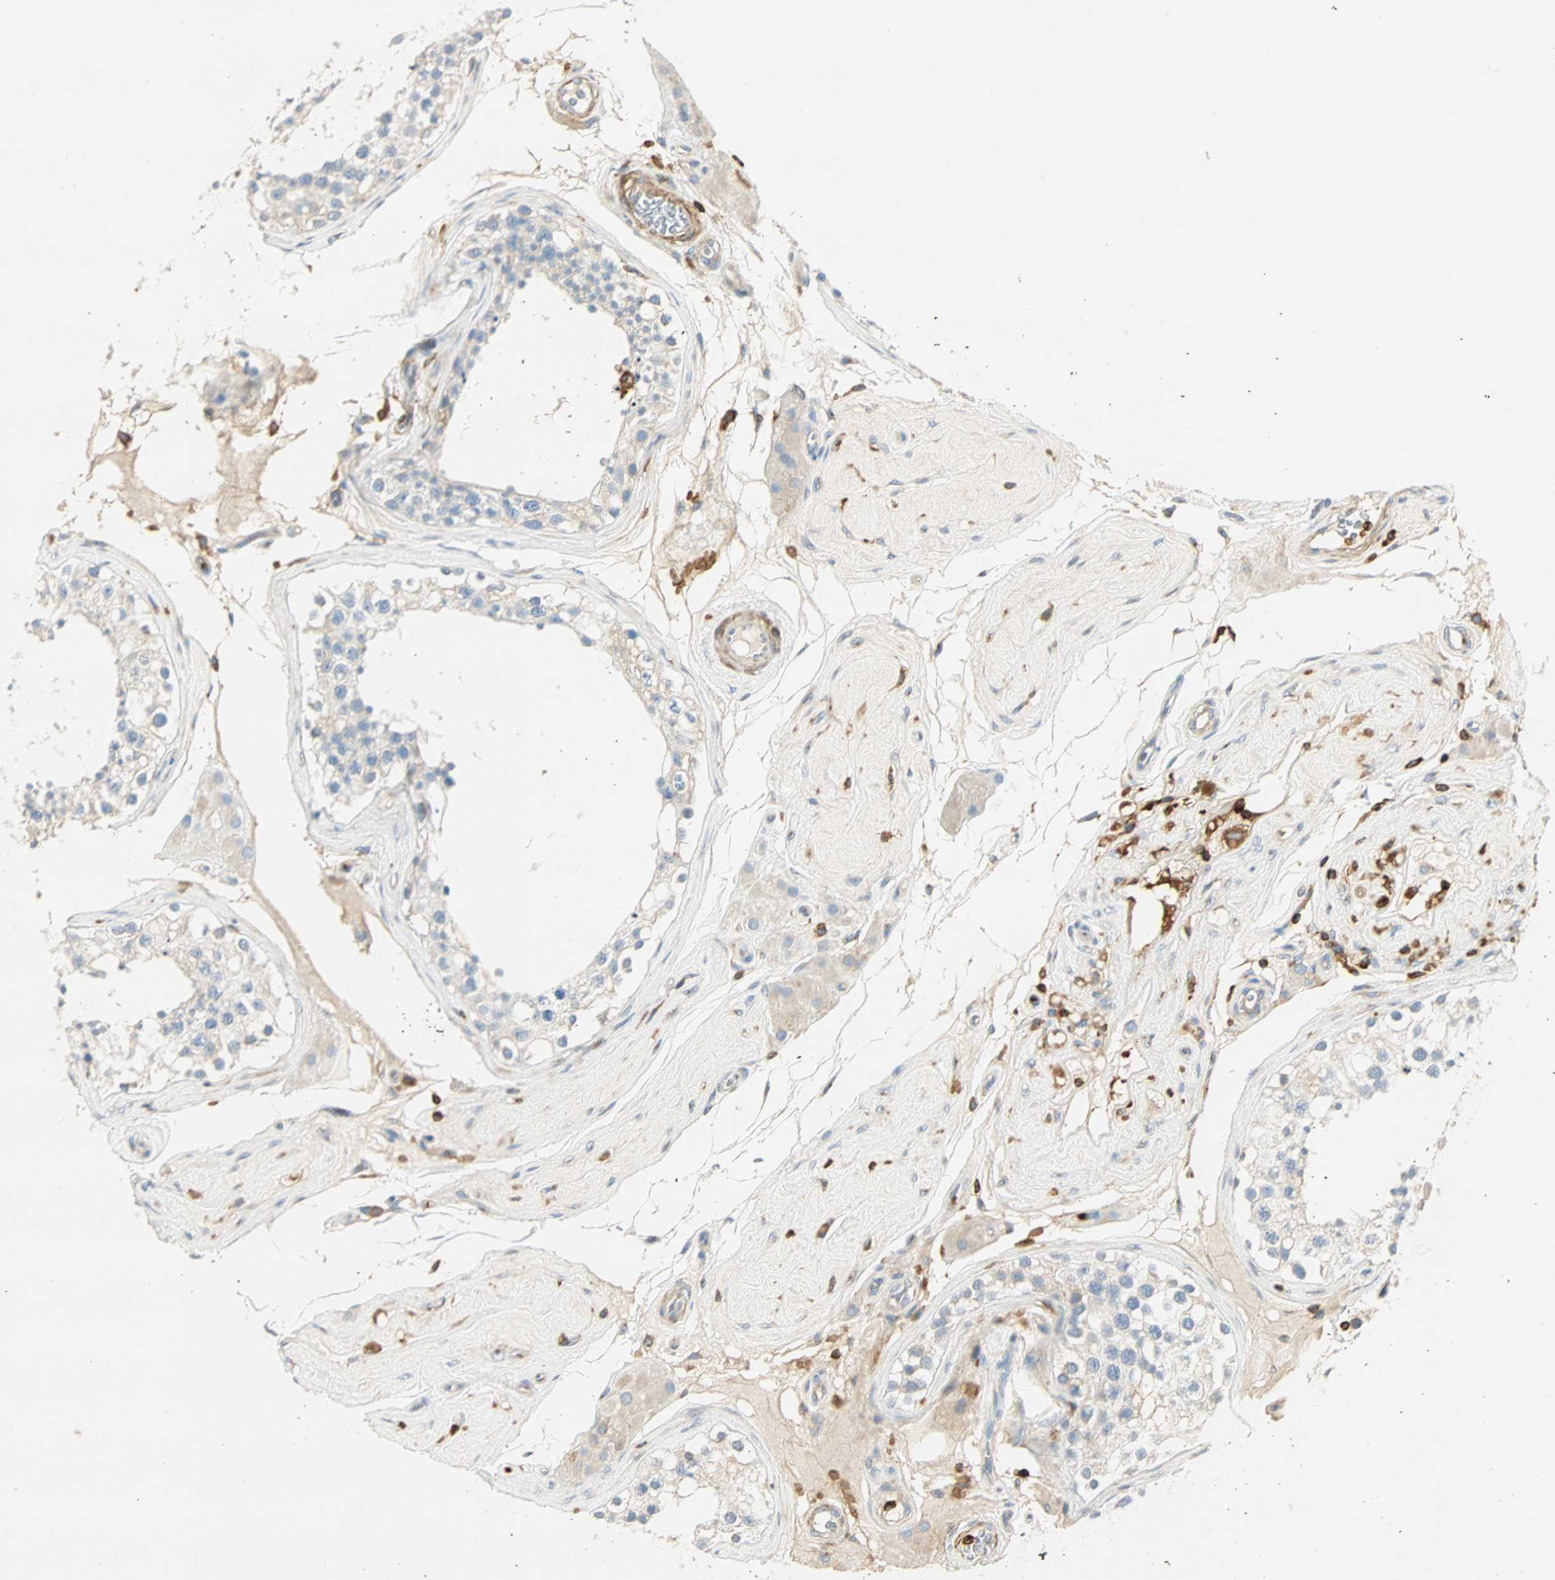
{"staining": {"intensity": "negative", "quantity": "none", "location": "none"}, "tissue": "testis", "cell_type": "Cells in seminiferous ducts", "image_type": "normal", "snomed": [{"axis": "morphology", "description": "Normal tissue, NOS"}, {"axis": "topography", "description": "Testis"}], "caption": "Immunohistochemical staining of normal human testis demonstrates no significant expression in cells in seminiferous ducts.", "gene": "FMNL1", "patient": {"sex": "male", "age": 68}}